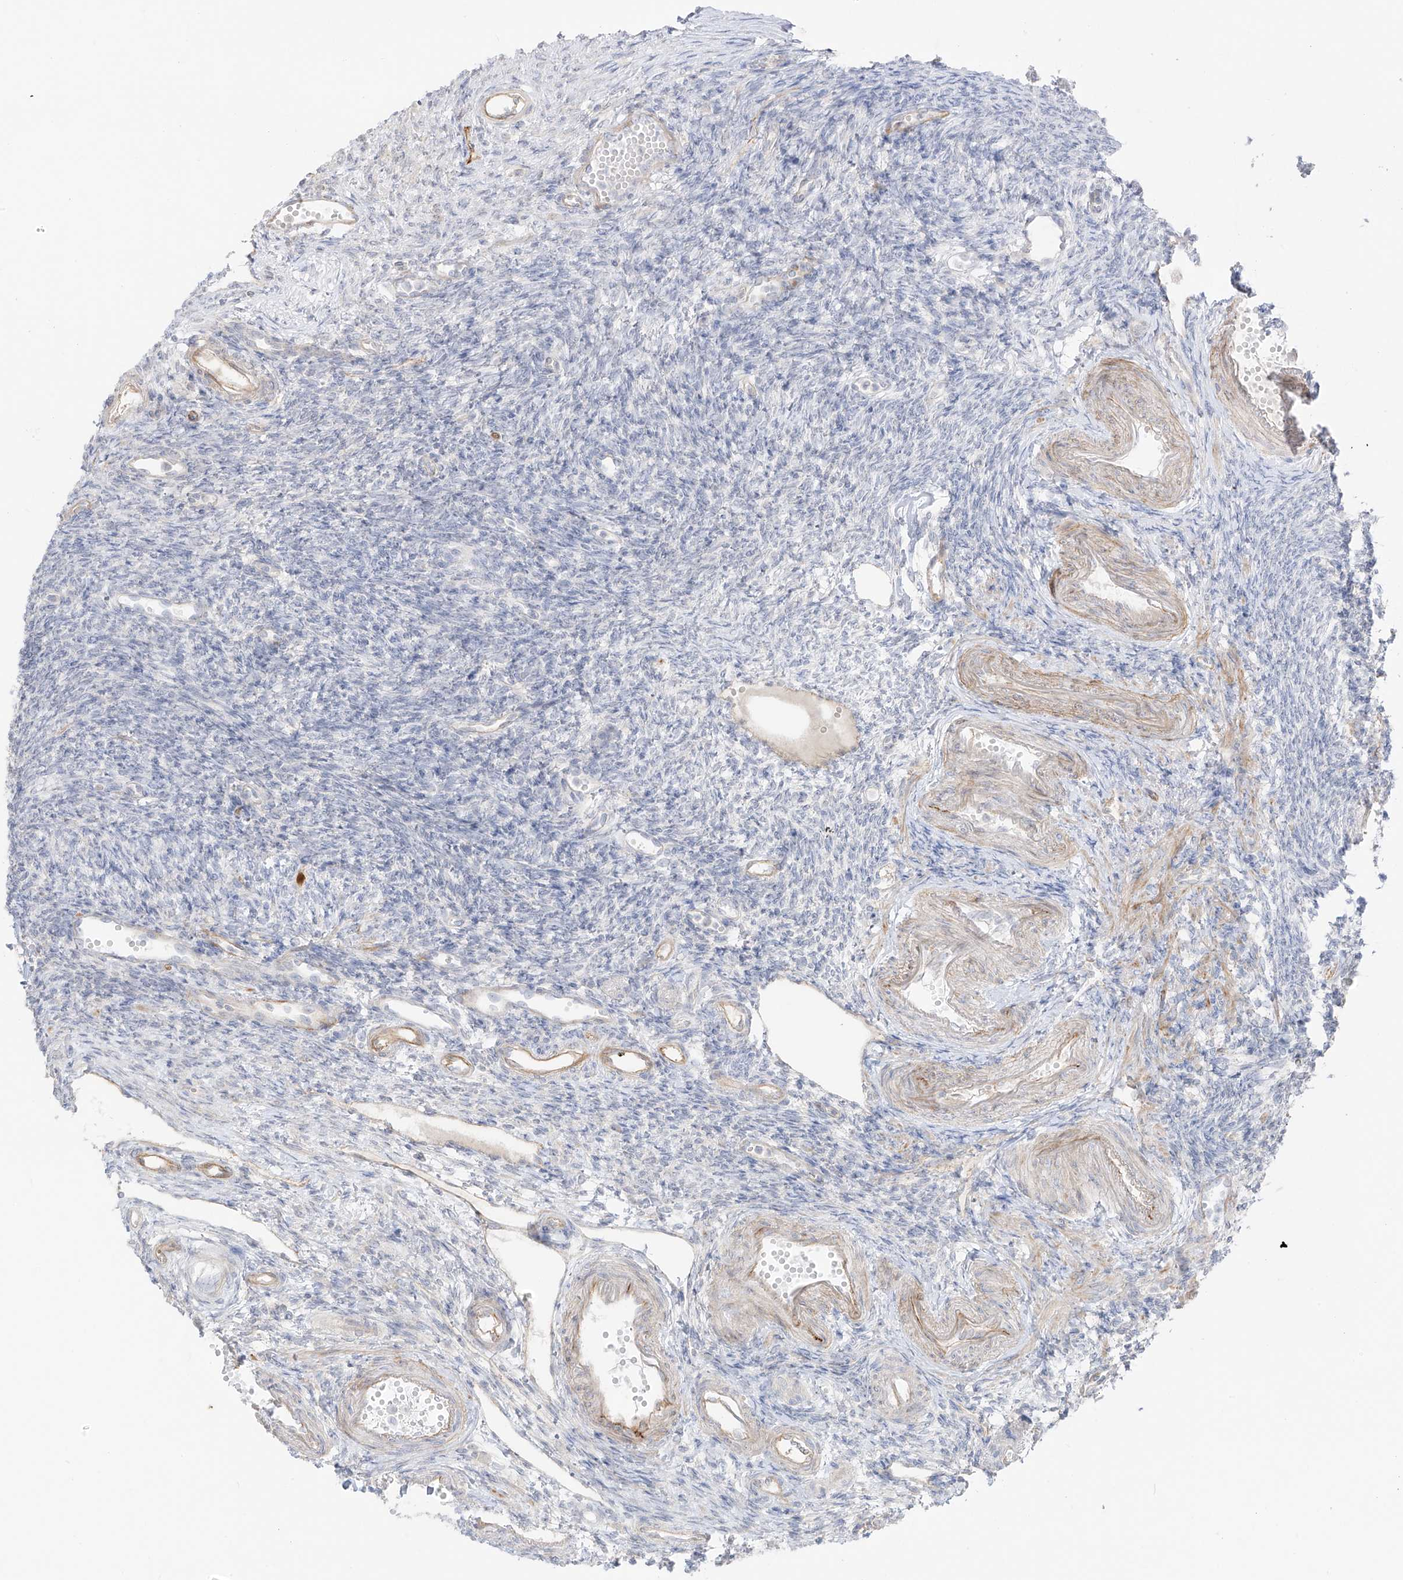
{"staining": {"intensity": "negative", "quantity": "none", "location": "none"}, "tissue": "ovary", "cell_type": "Ovarian stroma cells", "image_type": "normal", "snomed": [{"axis": "morphology", "description": "Normal tissue, NOS"}, {"axis": "morphology", "description": "Cyst, NOS"}, {"axis": "topography", "description": "Ovary"}], "caption": "Ovarian stroma cells show no significant protein staining in unremarkable ovary. (DAB immunohistochemistry with hematoxylin counter stain).", "gene": "C11orf87", "patient": {"sex": "female", "age": 33}}